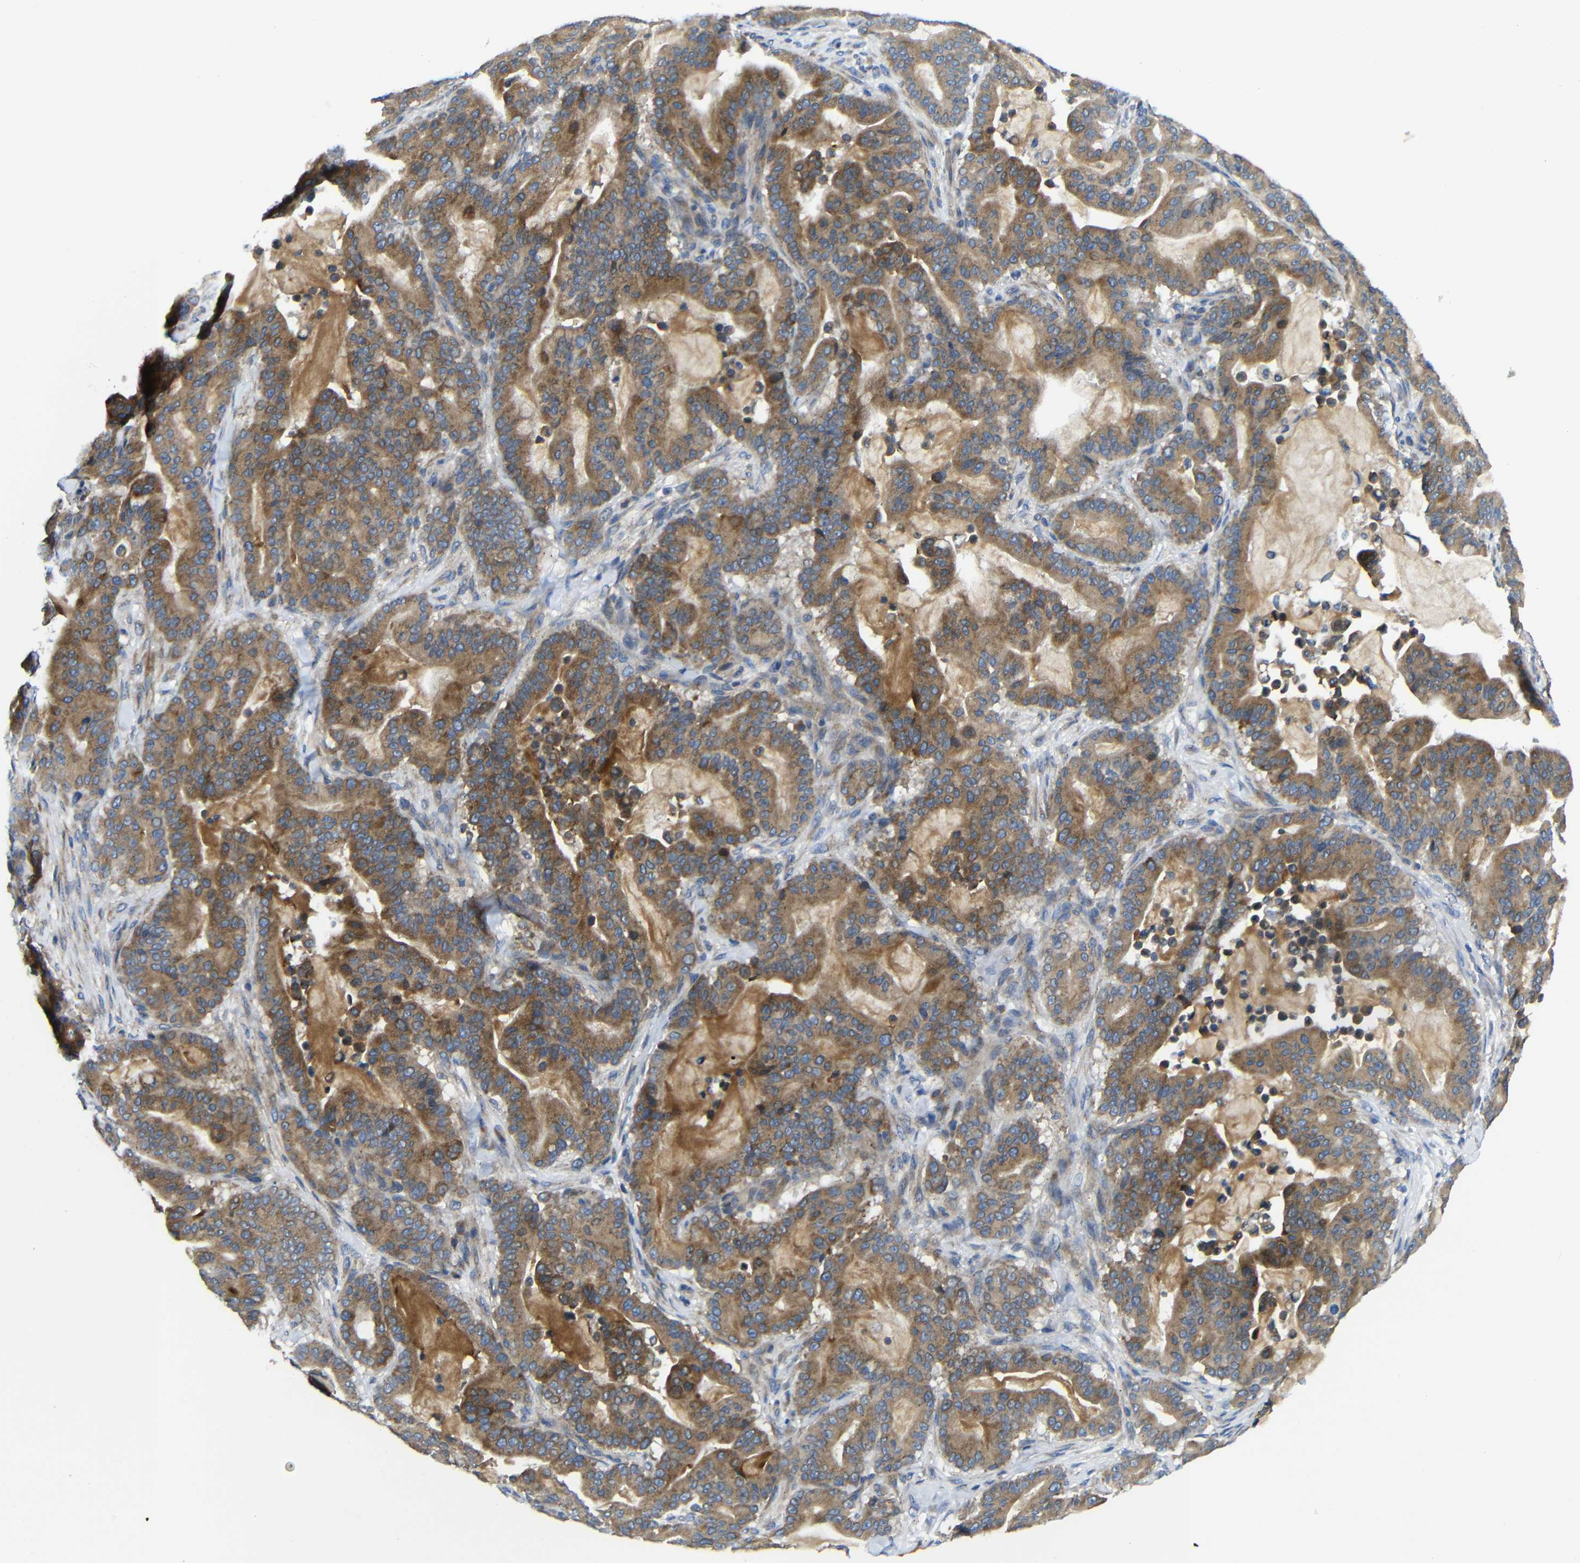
{"staining": {"intensity": "moderate", "quantity": ">75%", "location": "cytoplasmic/membranous"}, "tissue": "pancreatic cancer", "cell_type": "Tumor cells", "image_type": "cancer", "snomed": [{"axis": "morphology", "description": "Adenocarcinoma, NOS"}, {"axis": "topography", "description": "Pancreas"}], "caption": "Immunohistochemical staining of human pancreatic cancer (adenocarcinoma) demonstrates moderate cytoplasmic/membranous protein expression in approximately >75% of tumor cells.", "gene": "DDRGK1", "patient": {"sex": "male", "age": 63}}